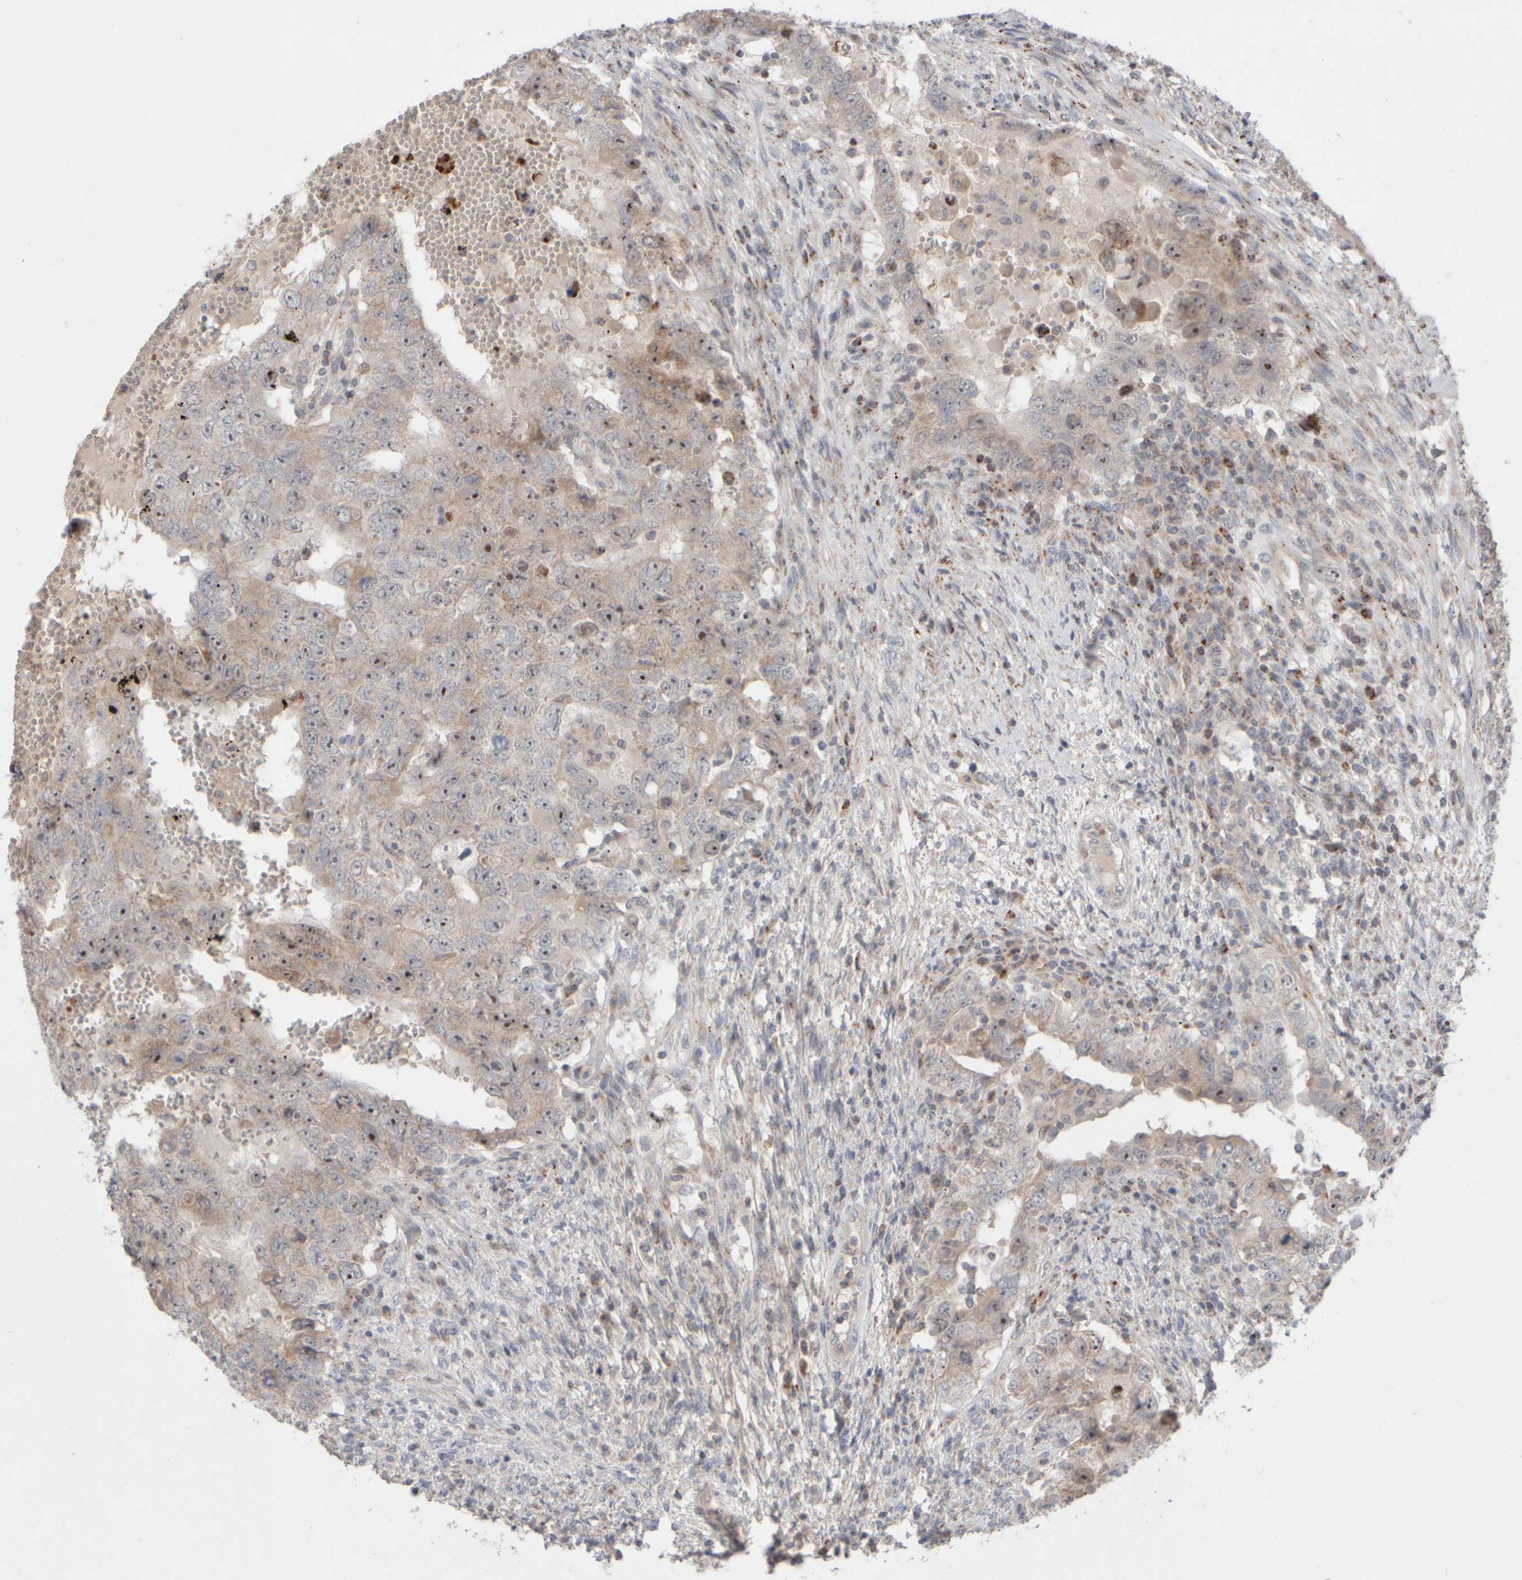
{"staining": {"intensity": "moderate", "quantity": ">75%", "location": "cytoplasmic/membranous,nuclear"}, "tissue": "testis cancer", "cell_type": "Tumor cells", "image_type": "cancer", "snomed": [{"axis": "morphology", "description": "Carcinoma, Embryonal, NOS"}, {"axis": "topography", "description": "Testis"}], "caption": "Tumor cells display moderate cytoplasmic/membranous and nuclear expression in approximately >75% of cells in testis embryonal carcinoma. The protein of interest is shown in brown color, while the nuclei are stained blue.", "gene": "CHADL", "patient": {"sex": "male", "age": 26}}